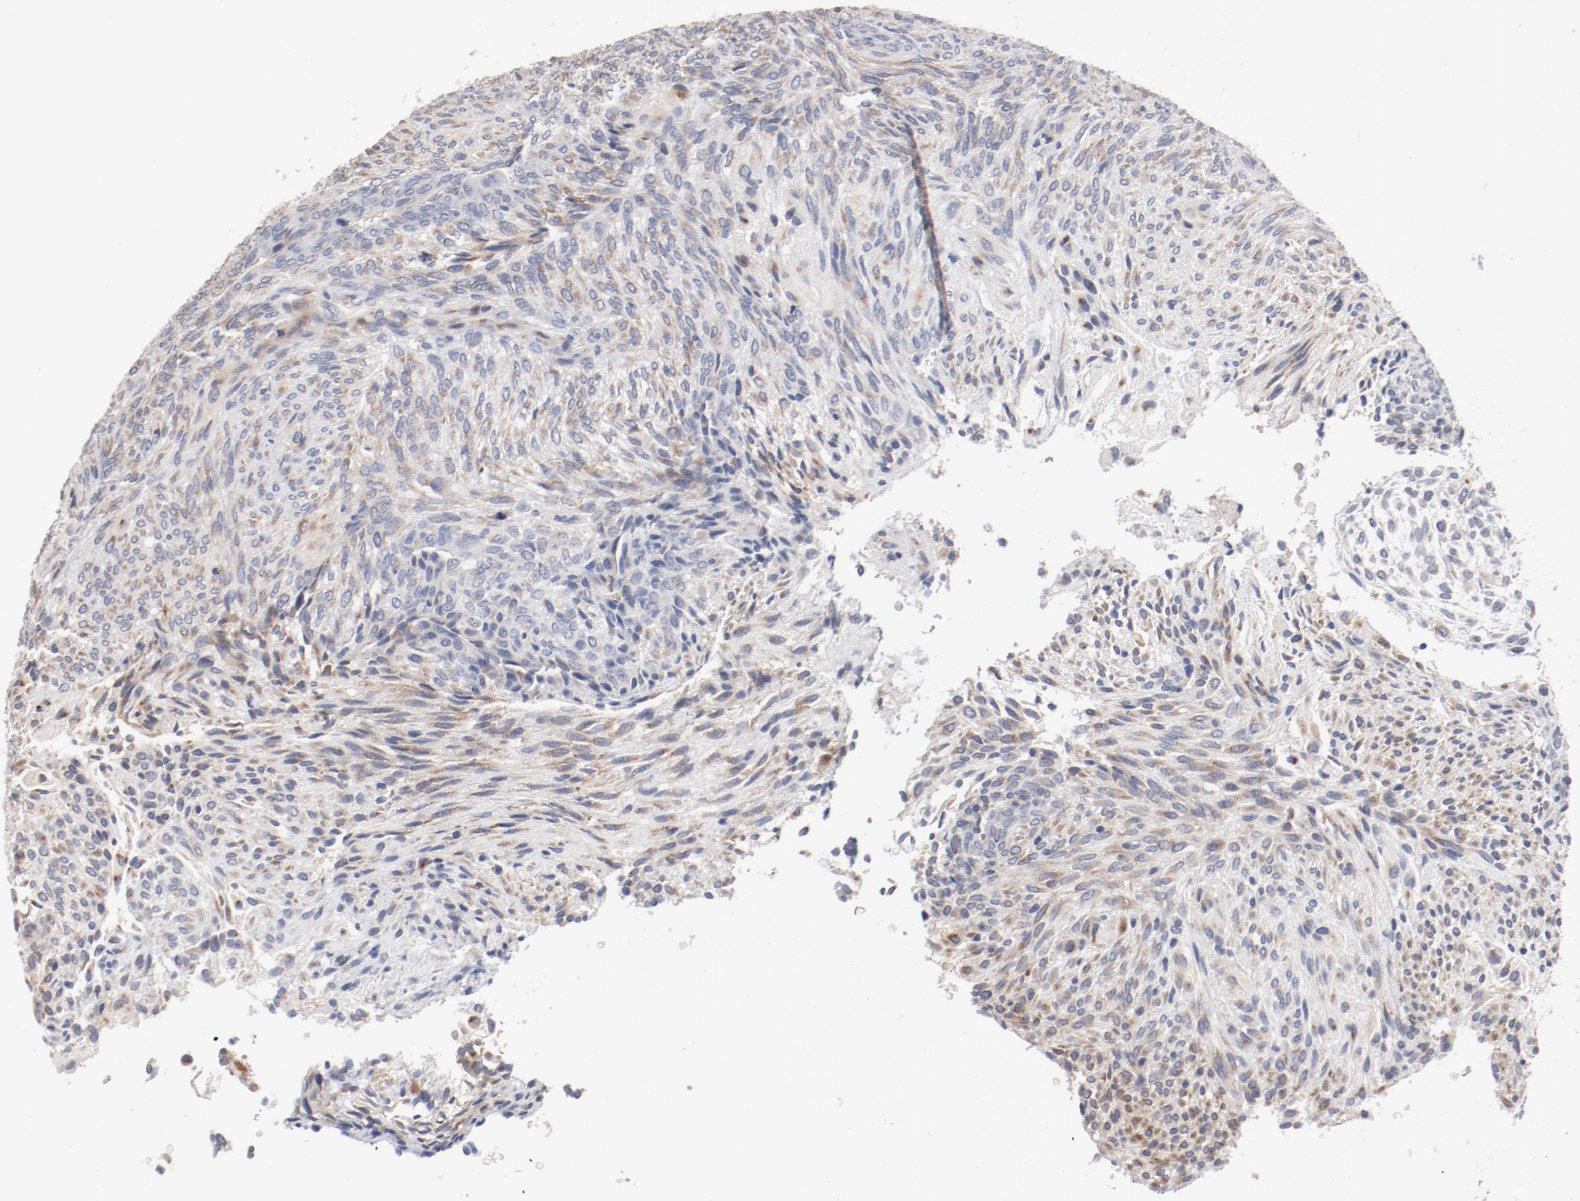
{"staining": {"intensity": "weak", "quantity": "25%-75%", "location": "cytoplasmic/membranous"}, "tissue": "glioma", "cell_type": "Tumor cells", "image_type": "cancer", "snomed": [{"axis": "morphology", "description": "Glioma, malignant, High grade"}, {"axis": "topography", "description": "Cerebral cortex"}], "caption": "Weak cytoplasmic/membranous expression for a protein is present in about 25%-75% of tumor cells of malignant glioma (high-grade) using immunohistochemistry (IHC).", "gene": "AK7", "patient": {"sex": "female", "age": 55}}